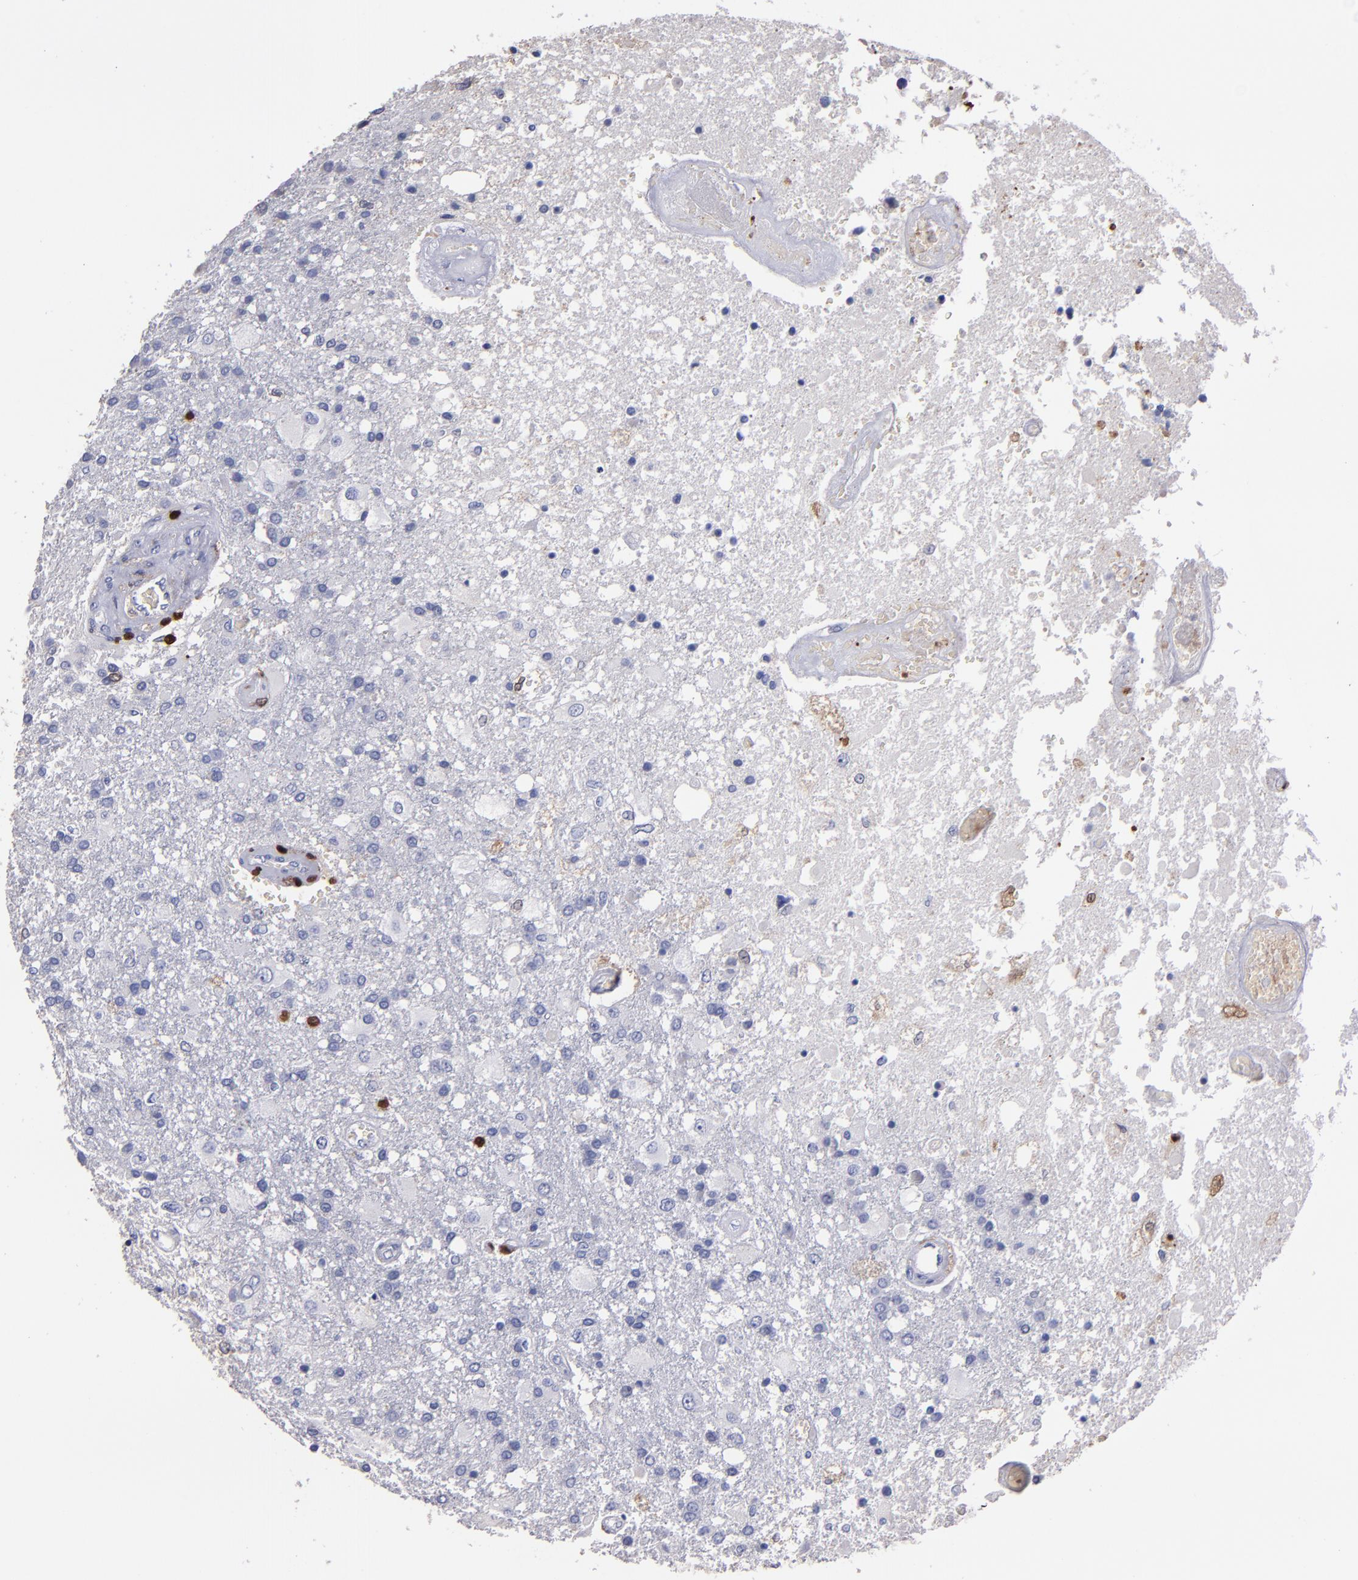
{"staining": {"intensity": "moderate", "quantity": "<25%", "location": "cytoplasmic/membranous,nuclear"}, "tissue": "glioma", "cell_type": "Tumor cells", "image_type": "cancer", "snomed": [{"axis": "morphology", "description": "Glioma, malignant, High grade"}, {"axis": "topography", "description": "Cerebral cortex"}], "caption": "IHC of human glioma displays low levels of moderate cytoplasmic/membranous and nuclear positivity in approximately <25% of tumor cells. (DAB (3,3'-diaminobenzidine) IHC, brown staining for protein, blue staining for nuclei).", "gene": "S100A4", "patient": {"sex": "male", "age": 79}}